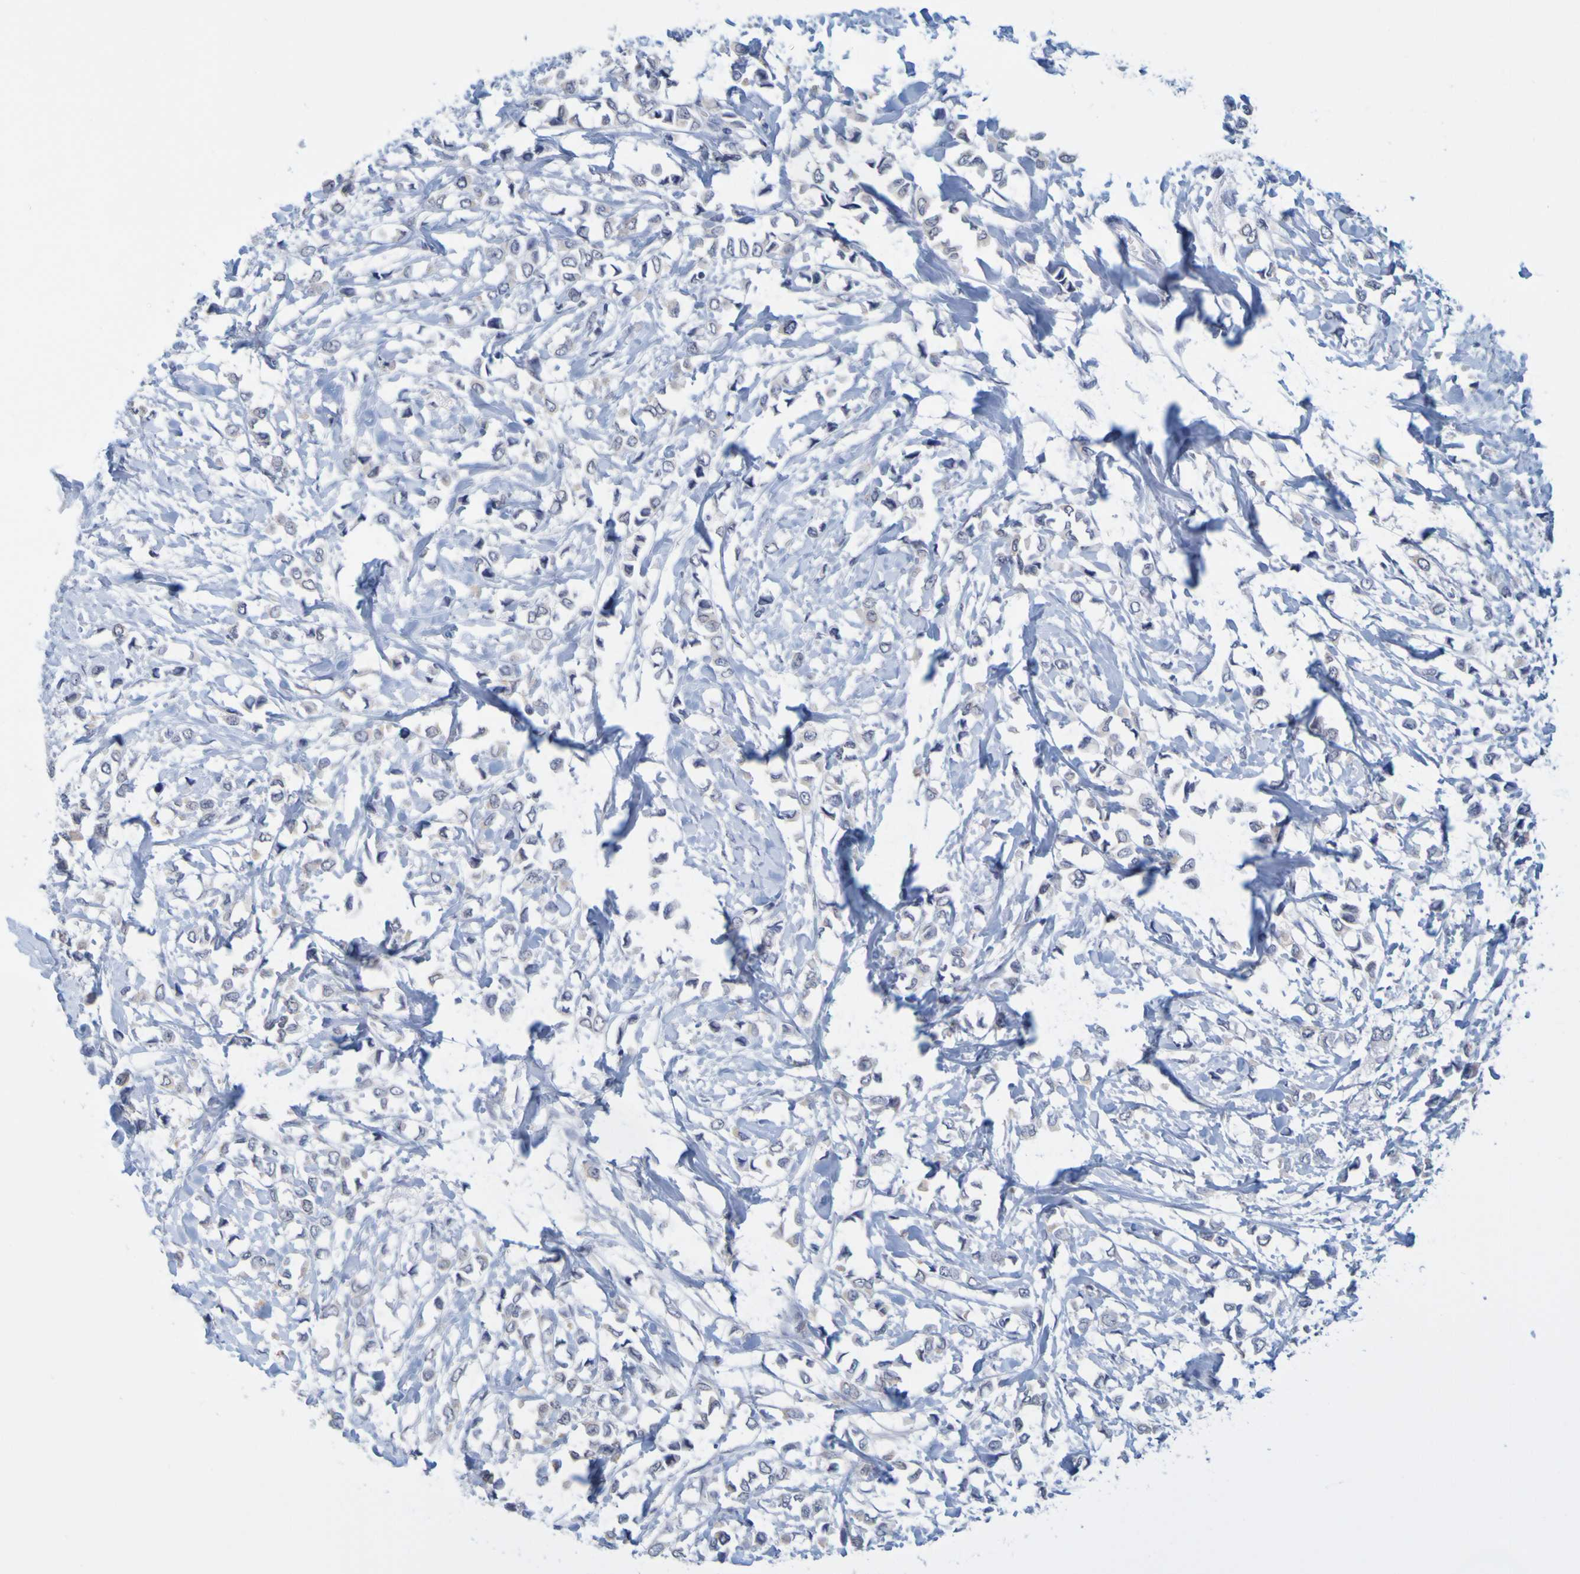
{"staining": {"intensity": "negative", "quantity": "none", "location": "none"}, "tissue": "breast cancer", "cell_type": "Tumor cells", "image_type": "cancer", "snomed": [{"axis": "morphology", "description": "Lobular carcinoma"}, {"axis": "topography", "description": "Breast"}], "caption": "This is an immunohistochemistry image of human breast cancer (lobular carcinoma). There is no expression in tumor cells.", "gene": "ENDOU", "patient": {"sex": "female", "age": 51}}